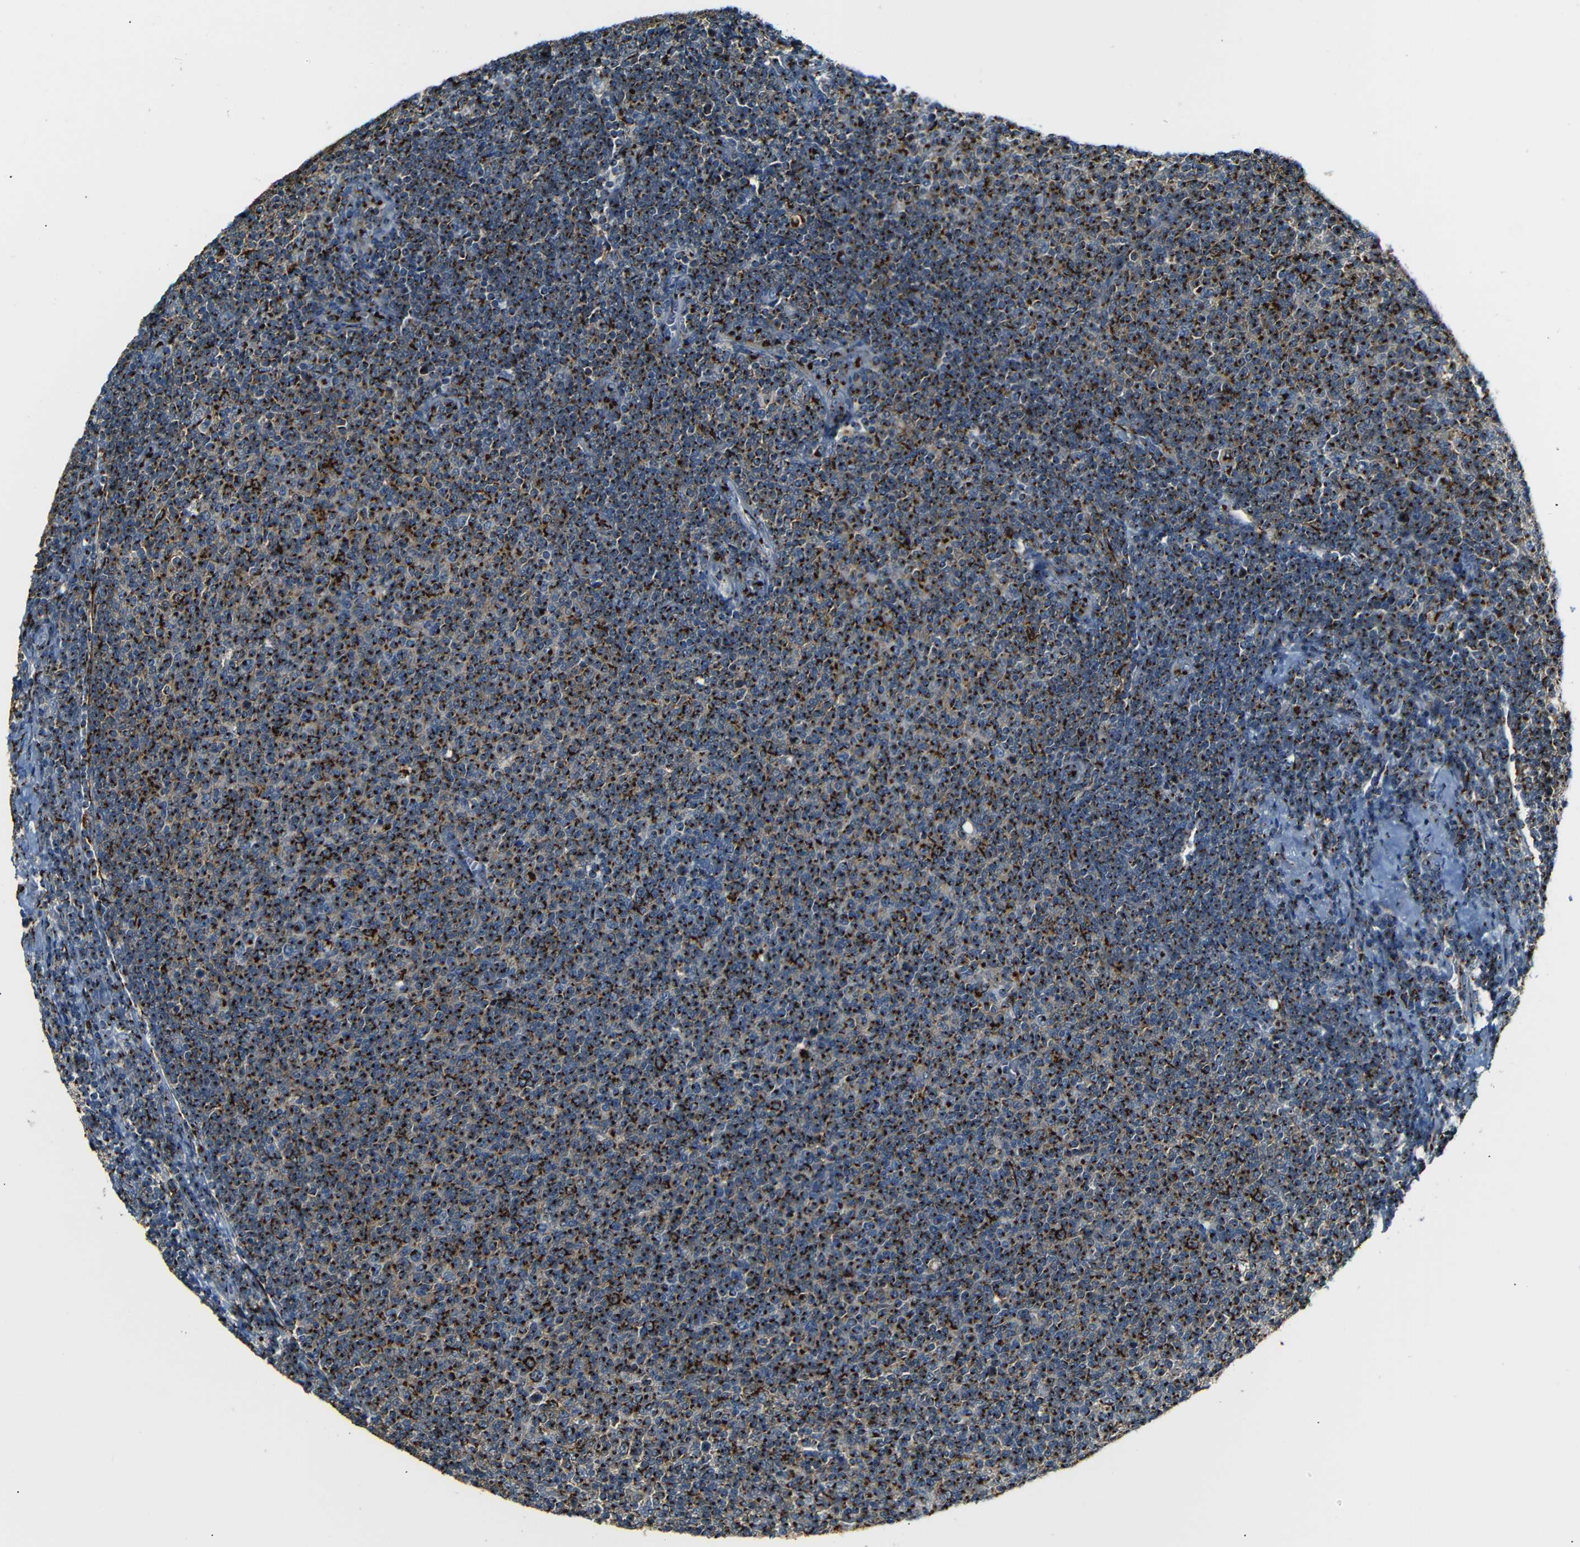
{"staining": {"intensity": "strong", "quantity": ">75%", "location": "cytoplasmic/membranous"}, "tissue": "lymphoma", "cell_type": "Tumor cells", "image_type": "cancer", "snomed": [{"axis": "morphology", "description": "Malignant lymphoma, non-Hodgkin's type, Low grade"}, {"axis": "topography", "description": "Lymph node"}], "caption": "This is an image of immunohistochemistry (IHC) staining of low-grade malignant lymphoma, non-Hodgkin's type, which shows strong staining in the cytoplasmic/membranous of tumor cells.", "gene": "TGOLN2", "patient": {"sex": "male", "age": 66}}